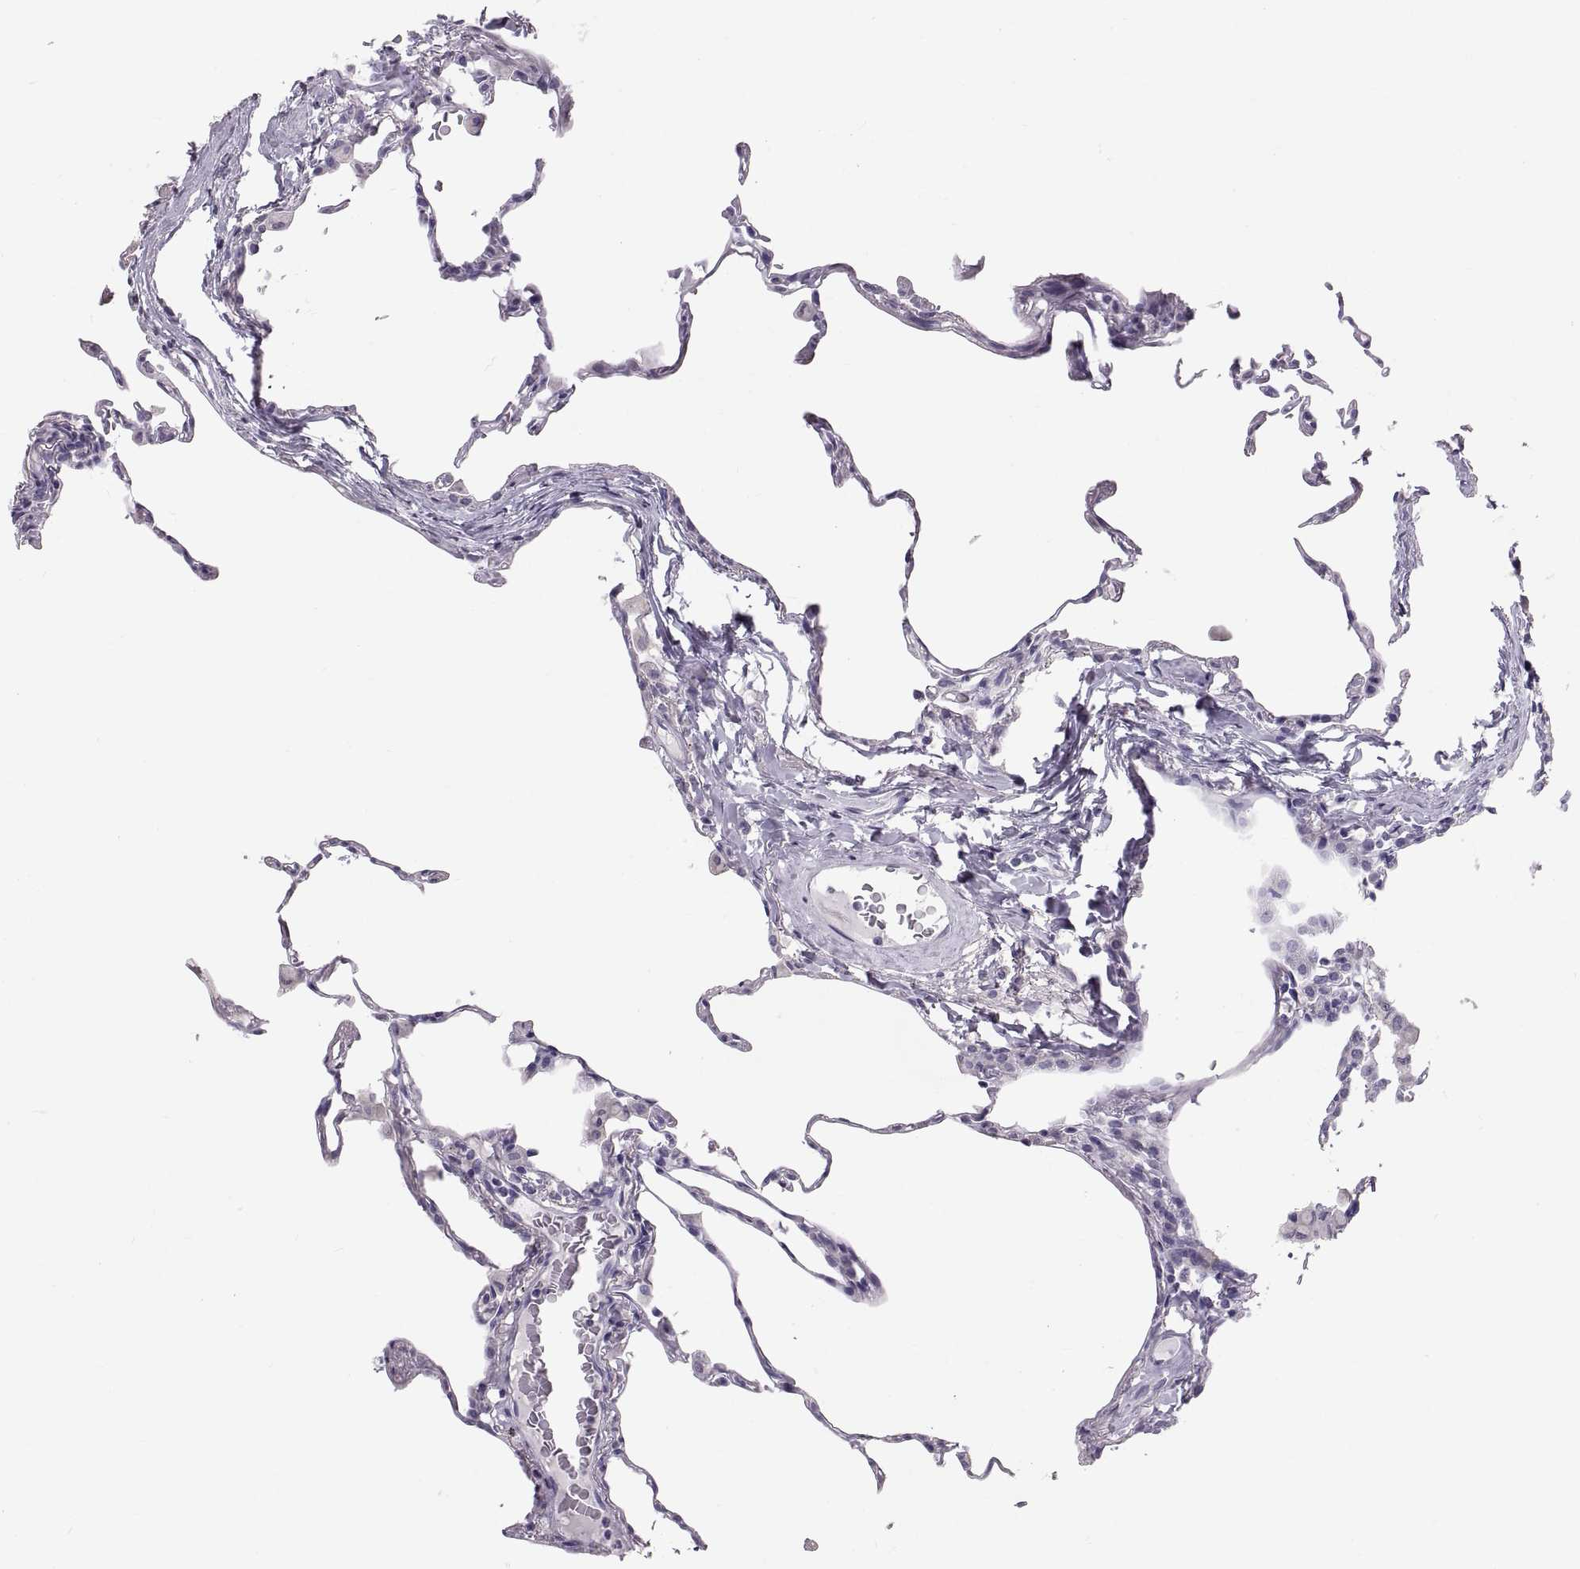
{"staining": {"intensity": "negative", "quantity": "none", "location": "none"}, "tissue": "lung", "cell_type": "Alveolar cells", "image_type": "normal", "snomed": [{"axis": "morphology", "description": "Normal tissue, NOS"}, {"axis": "topography", "description": "Lung"}], "caption": "Immunohistochemical staining of normal lung demonstrates no significant staining in alveolar cells.", "gene": "WBP2NL", "patient": {"sex": "female", "age": 57}}